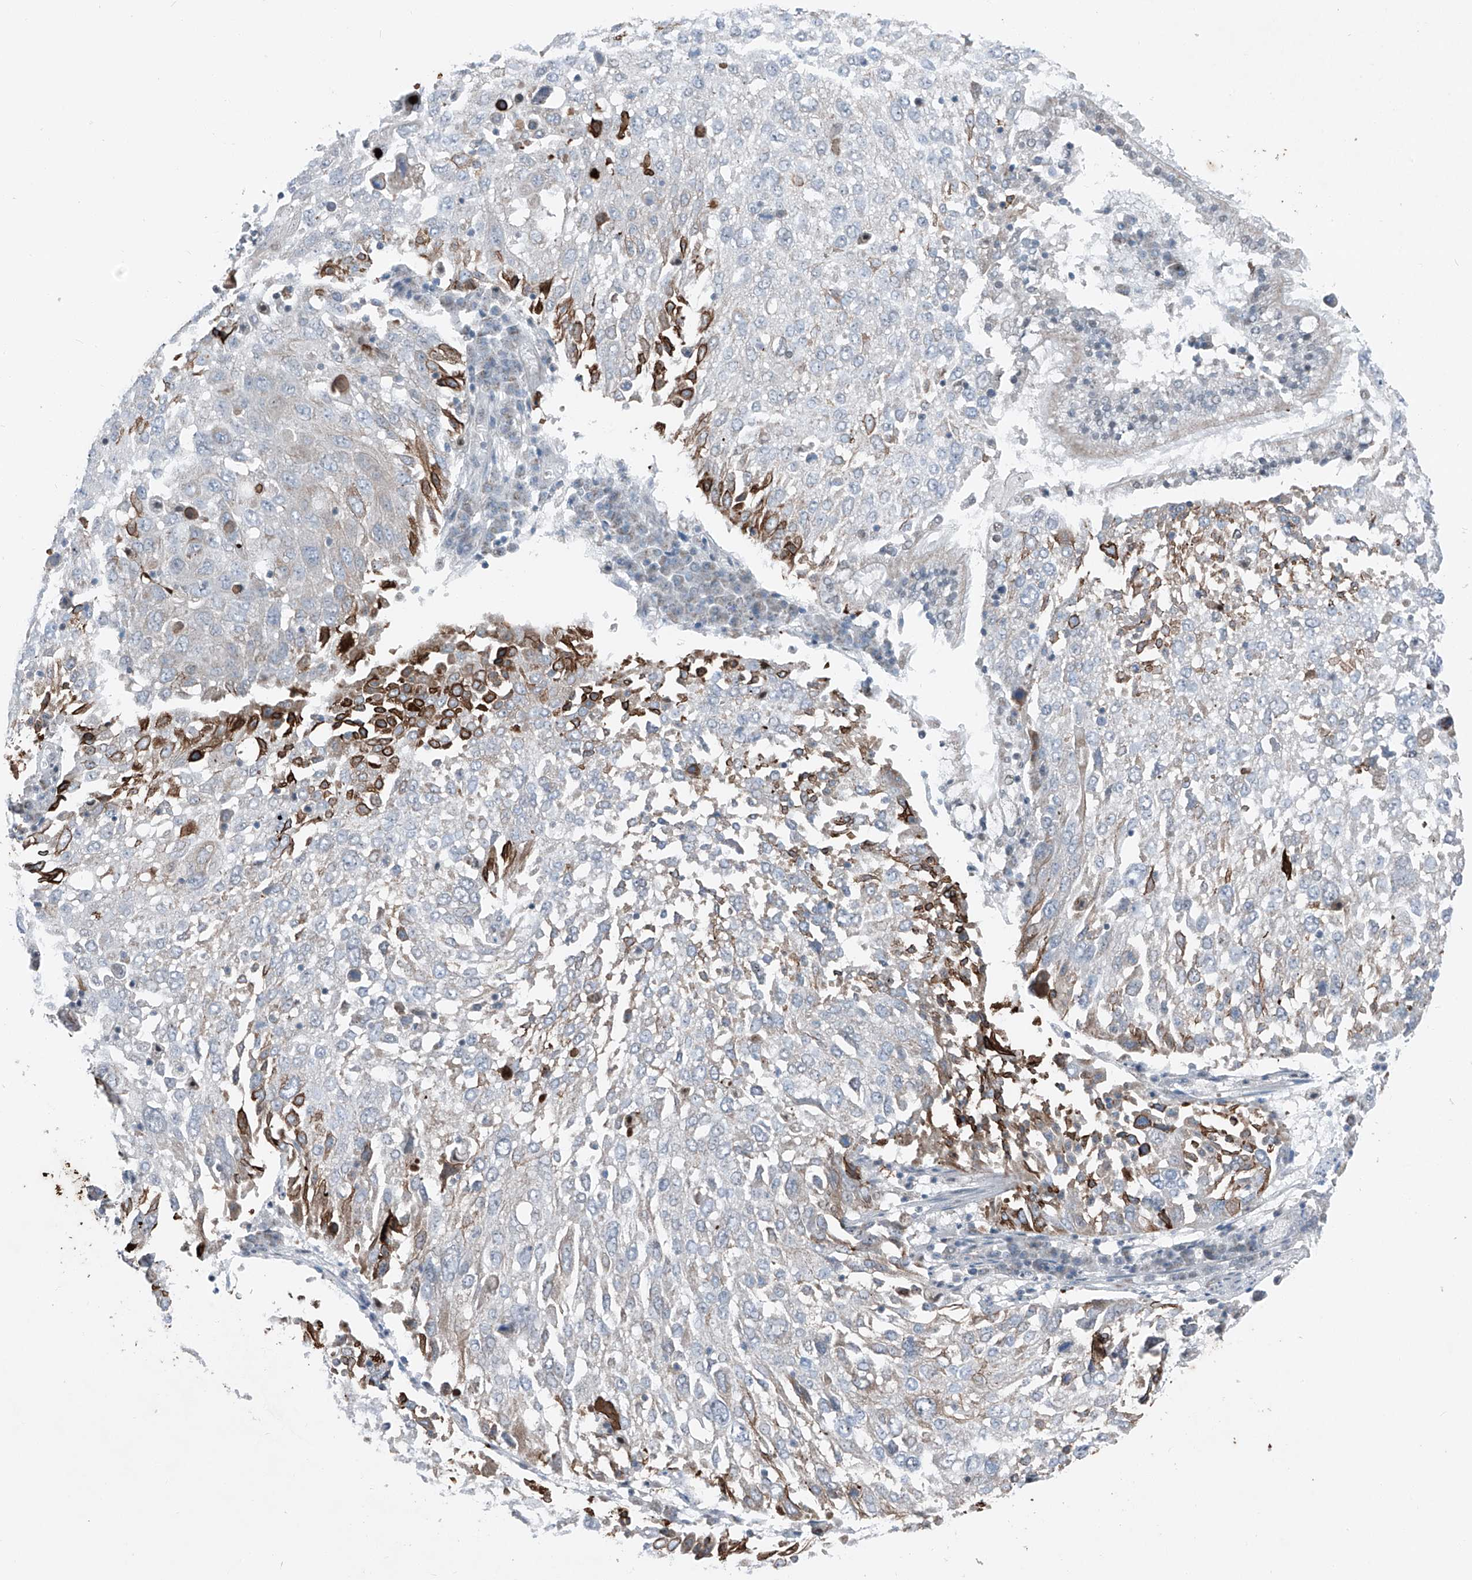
{"staining": {"intensity": "moderate", "quantity": "<25%", "location": "cytoplasmic/membranous"}, "tissue": "lung cancer", "cell_type": "Tumor cells", "image_type": "cancer", "snomed": [{"axis": "morphology", "description": "Squamous cell carcinoma, NOS"}, {"axis": "topography", "description": "Lung"}], "caption": "Squamous cell carcinoma (lung) stained with a brown dye reveals moderate cytoplasmic/membranous positive staining in approximately <25% of tumor cells.", "gene": "DYRK1B", "patient": {"sex": "male", "age": 65}}